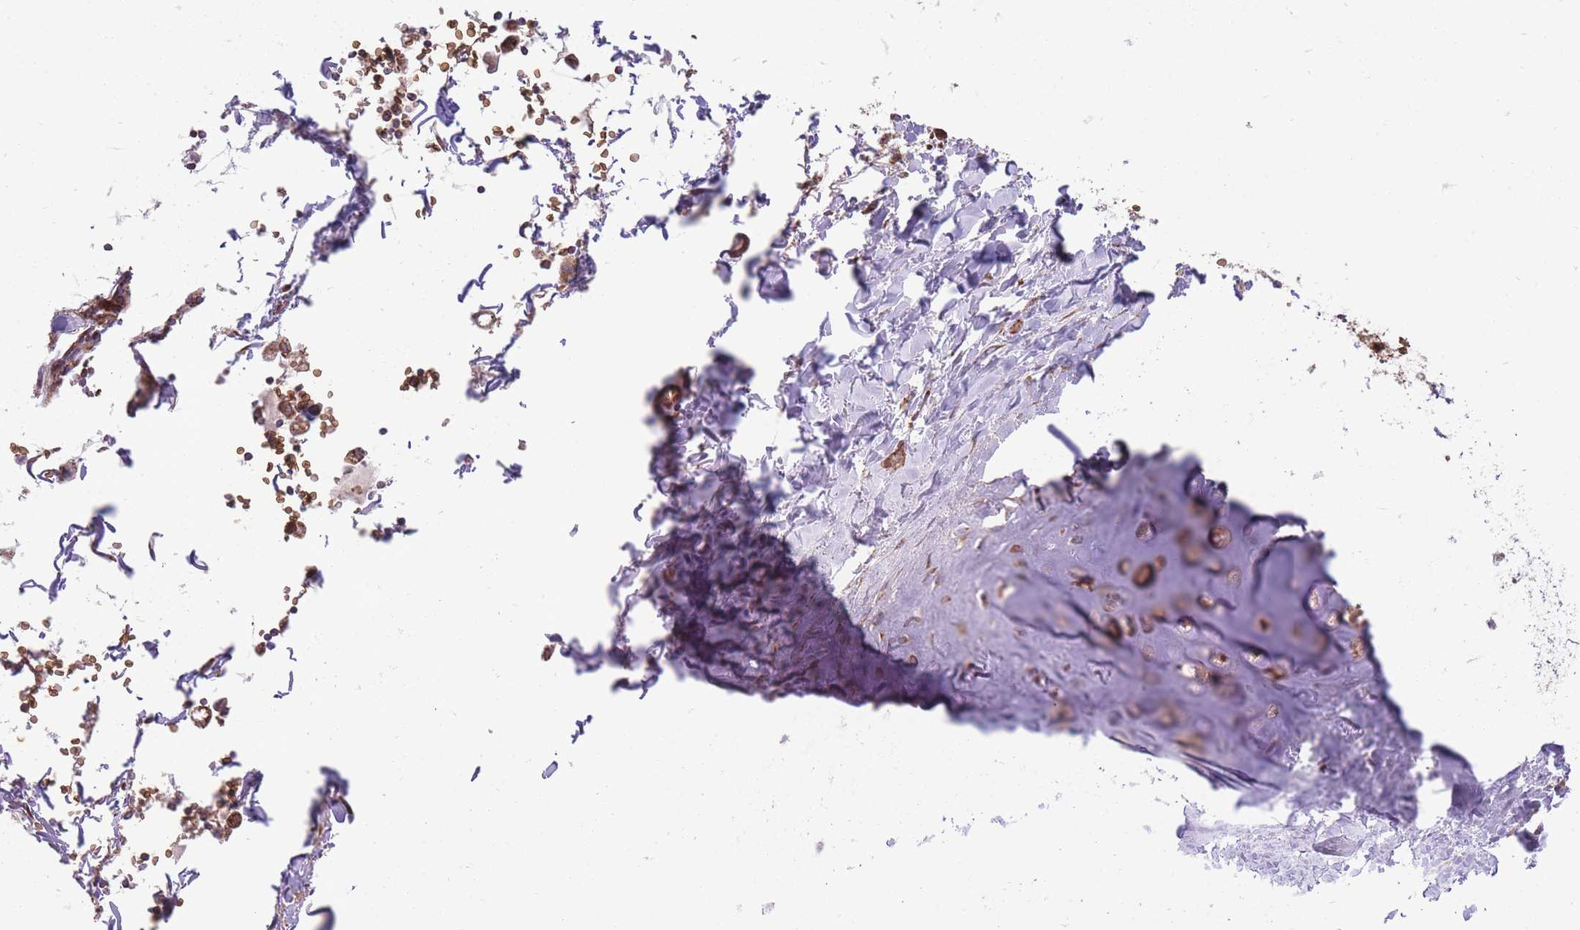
{"staining": {"intensity": "negative", "quantity": "none", "location": "none"}, "tissue": "adipose tissue", "cell_type": "Adipocytes", "image_type": "normal", "snomed": [{"axis": "morphology", "description": "Normal tissue, NOS"}, {"axis": "topography", "description": "Cartilage tissue"}, {"axis": "topography", "description": "Bronchus"}], "caption": "Photomicrograph shows no significant protein expression in adipocytes of normal adipose tissue. The staining was performed using DAB to visualize the protein expression in brown, while the nuclei were stained in blue with hematoxylin (Magnification: 20x).", "gene": "ANKRD10", "patient": {"sex": "male", "age": 63}}